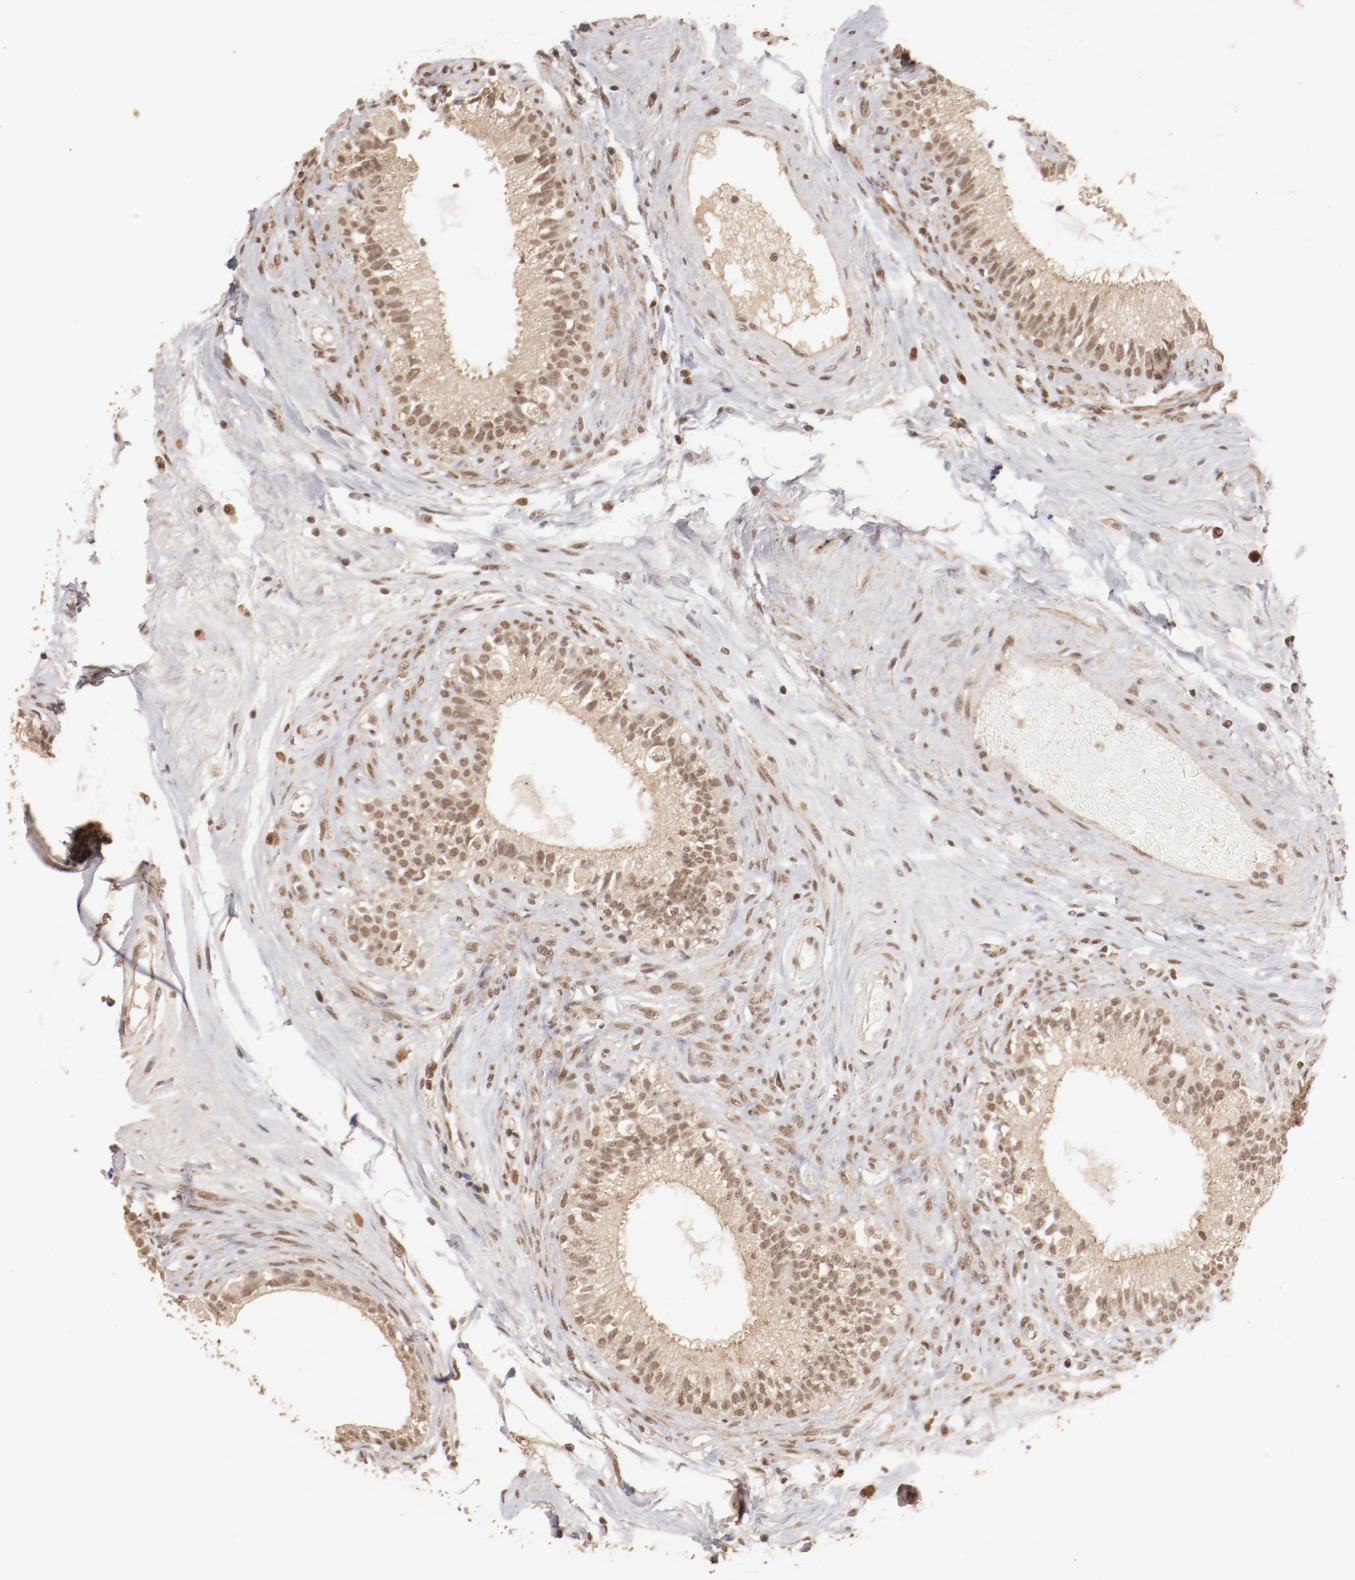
{"staining": {"intensity": "moderate", "quantity": ">75%", "location": "cytoplasmic/membranous,nuclear"}, "tissue": "epididymis", "cell_type": "Glandular cells", "image_type": "normal", "snomed": [{"axis": "morphology", "description": "Normal tissue, NOS"}, {"axis": "morphology", "description": "Inflammation, NOS"}, {"axis": "topography", "description": "Epididymis"}], "caption": "This image reveals immunohistochemistry (IHC) staining of benign epididymis, with medium moderate cytoplasmic/membranous,nuclear expression in approximately >75% of glandular cells.", "gene": "CLOCK", "patient": {"sex": "male", "age": 84}}